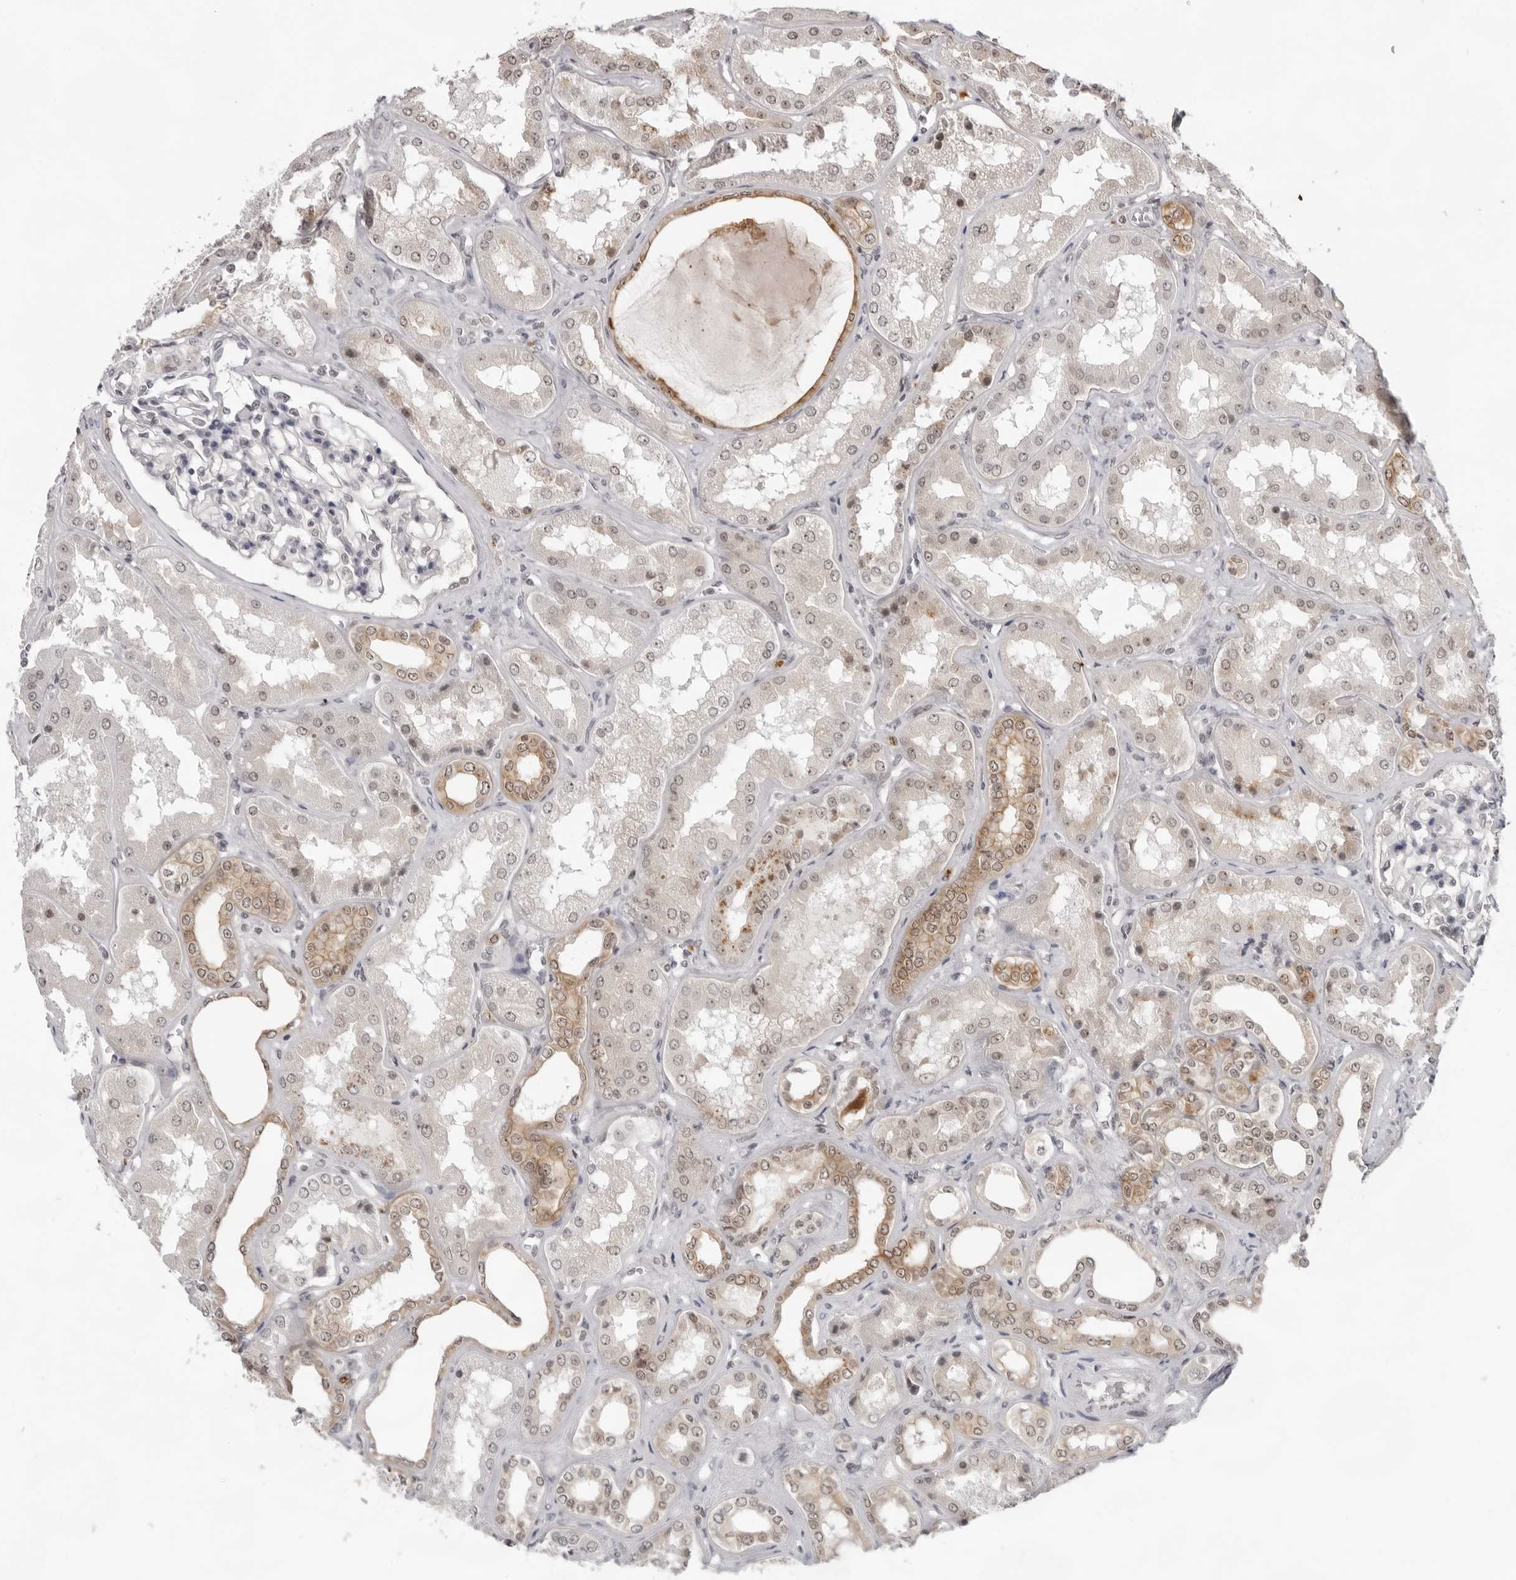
{"staining": {"intensity": "weak", "quantity": "<25%", "location": "nuclear"}, "tissue": "kidney", "cell_type": "Cells in glomeruli", "image_type": "normal", "snomed": [{"axis": "morphology", "description": "Normal tissue, NOS"}, {"axis": "topography", "description": "Kidney"}], "caption": "Cells in glomeruli are negative for protein expression in normal human kidney. Brightfield microscopy of immunohistochemistry (IHC) stained with DAB (3,3'-diaminobenzidine) (brown) and hematoxylin (blue), captured at high magnification.", "gene": "EXOSC10", "patient": {"sex": "female", "age": 56}}